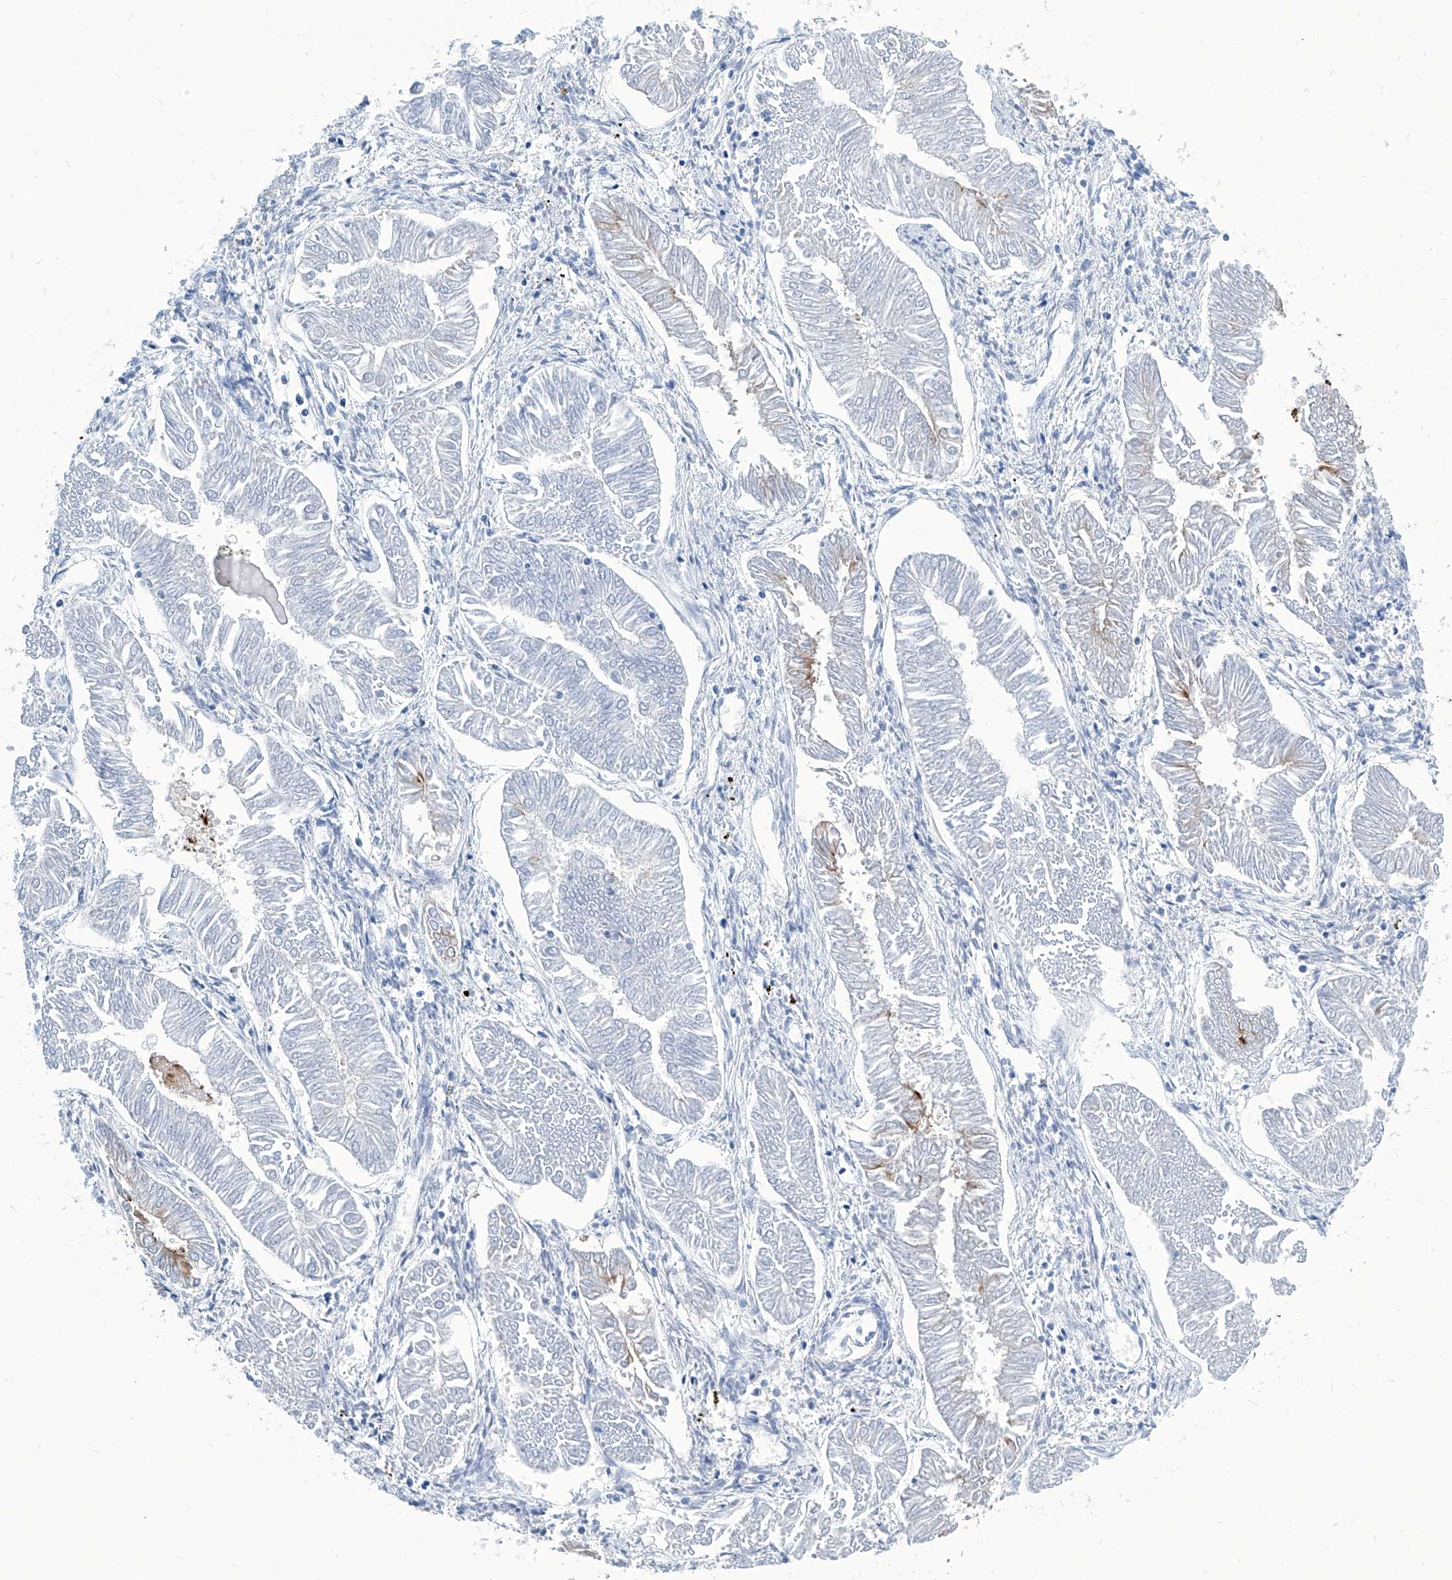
{"staining": {"intensity": "negative", "quantity": "none", "location": "none"}, "tissue": "endometrial cancer", "cell_type": "Tumor cells", "image_type": "cancer", "snomed": [{"axis": "morphology", "description": "Adenocarcinoma, NOS"}, {"axis": "topography", "description": "Endometrium"}], "caption": "Immunohistochemistry of adenocarcinoma (endometrial) demonstrates no expression in tumor cells.", "gene": "ZNF519", "patient": {"sex": "female", "age": 53}}